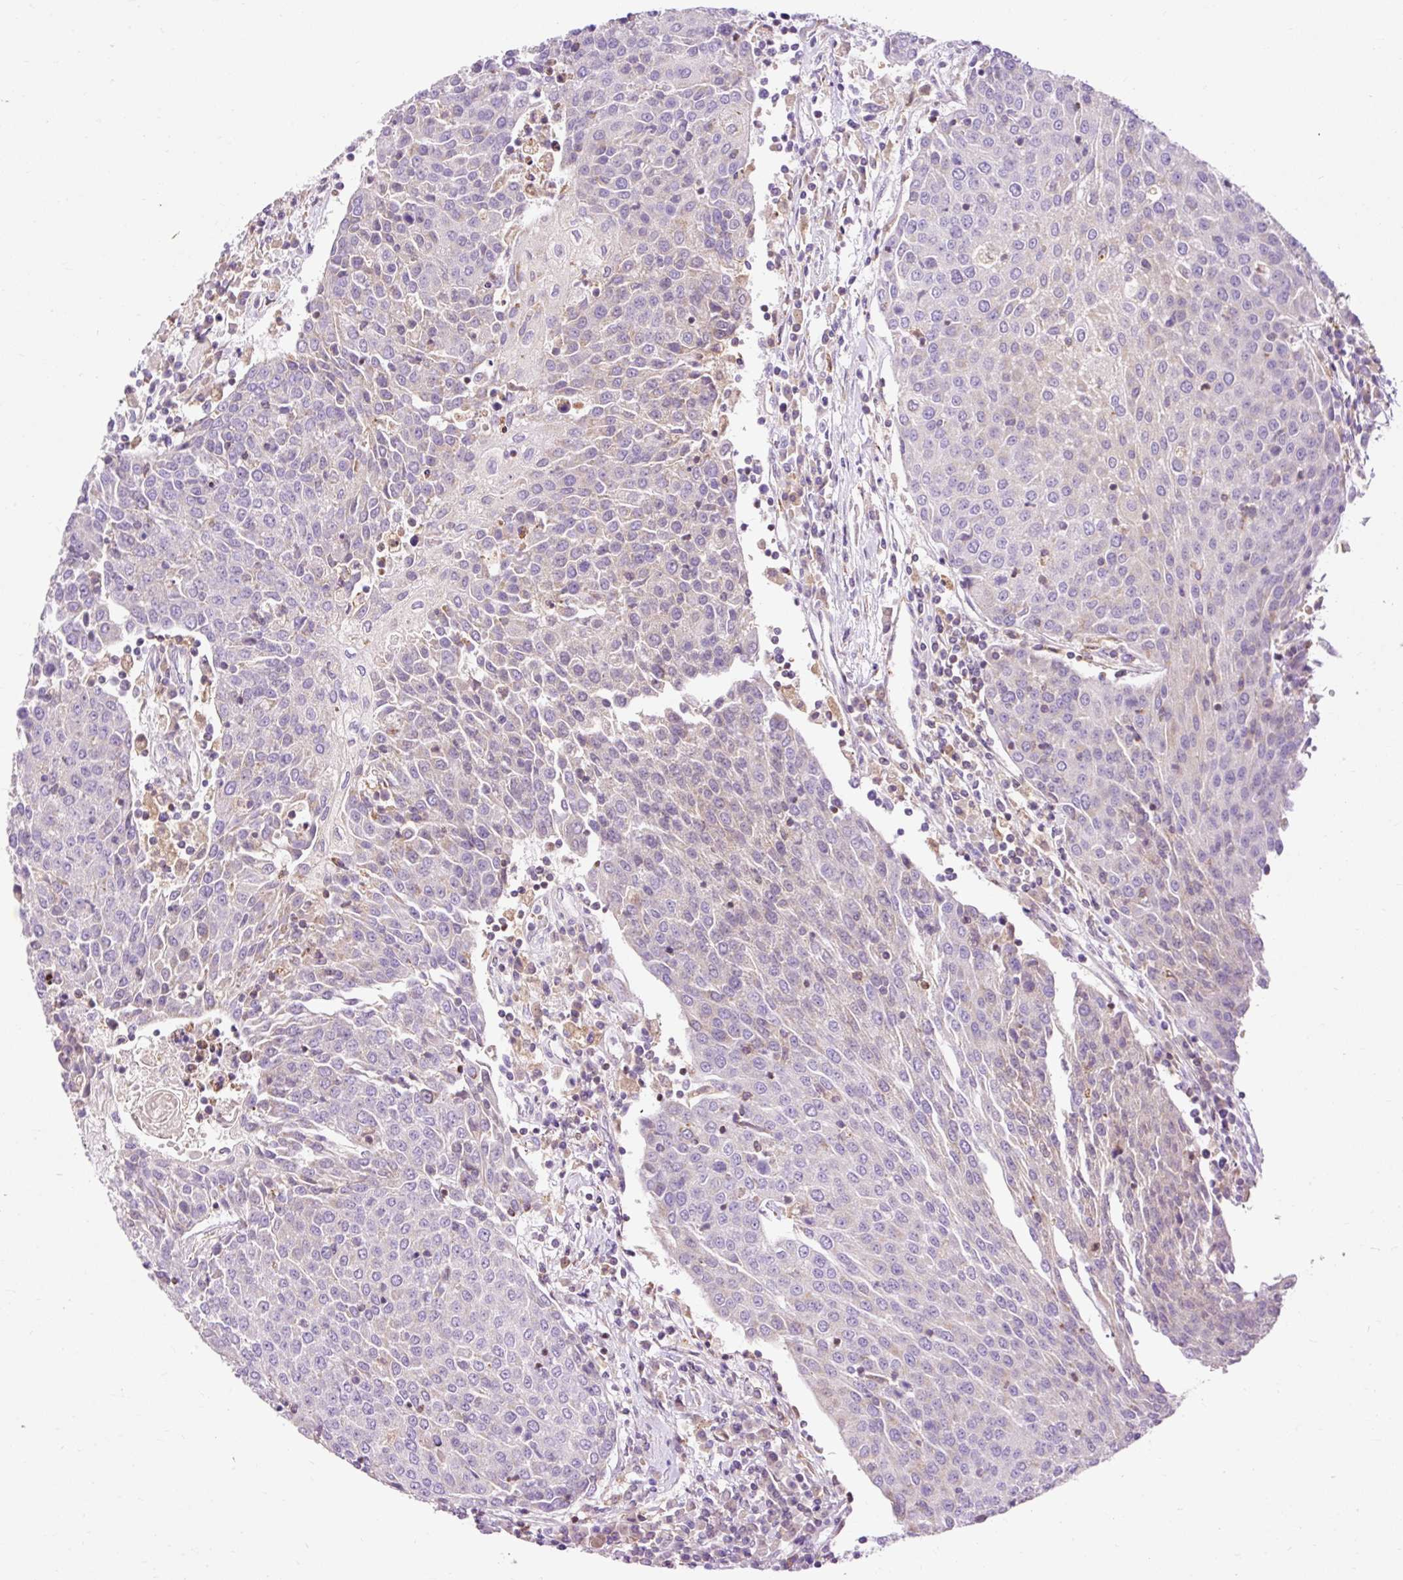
{"staining": {"intensity": "negative", "quantity": "none", "location": "none"}, "tissue": "urothelial cancer", "cell_type": "Tumor cells", "image_type": "cancer", "snomed": [{"axis": "morphology", "description": "Urothelial carcinoma, High grade"}, {"axis": "topography", "description": "Urinary bladder"}], "caption": "DAB immunohistochemical staining of human urothelial cancer shows no significant expression in tumor cells. Brightfield microscopy of immunohistochemistry stained with DAB (3,3'-diaminobenzidine) (brown) and hematoxylin (blue), captured at high magnification.", "gene": "CD83", "patient": {"sex": "female", "age": 85}}